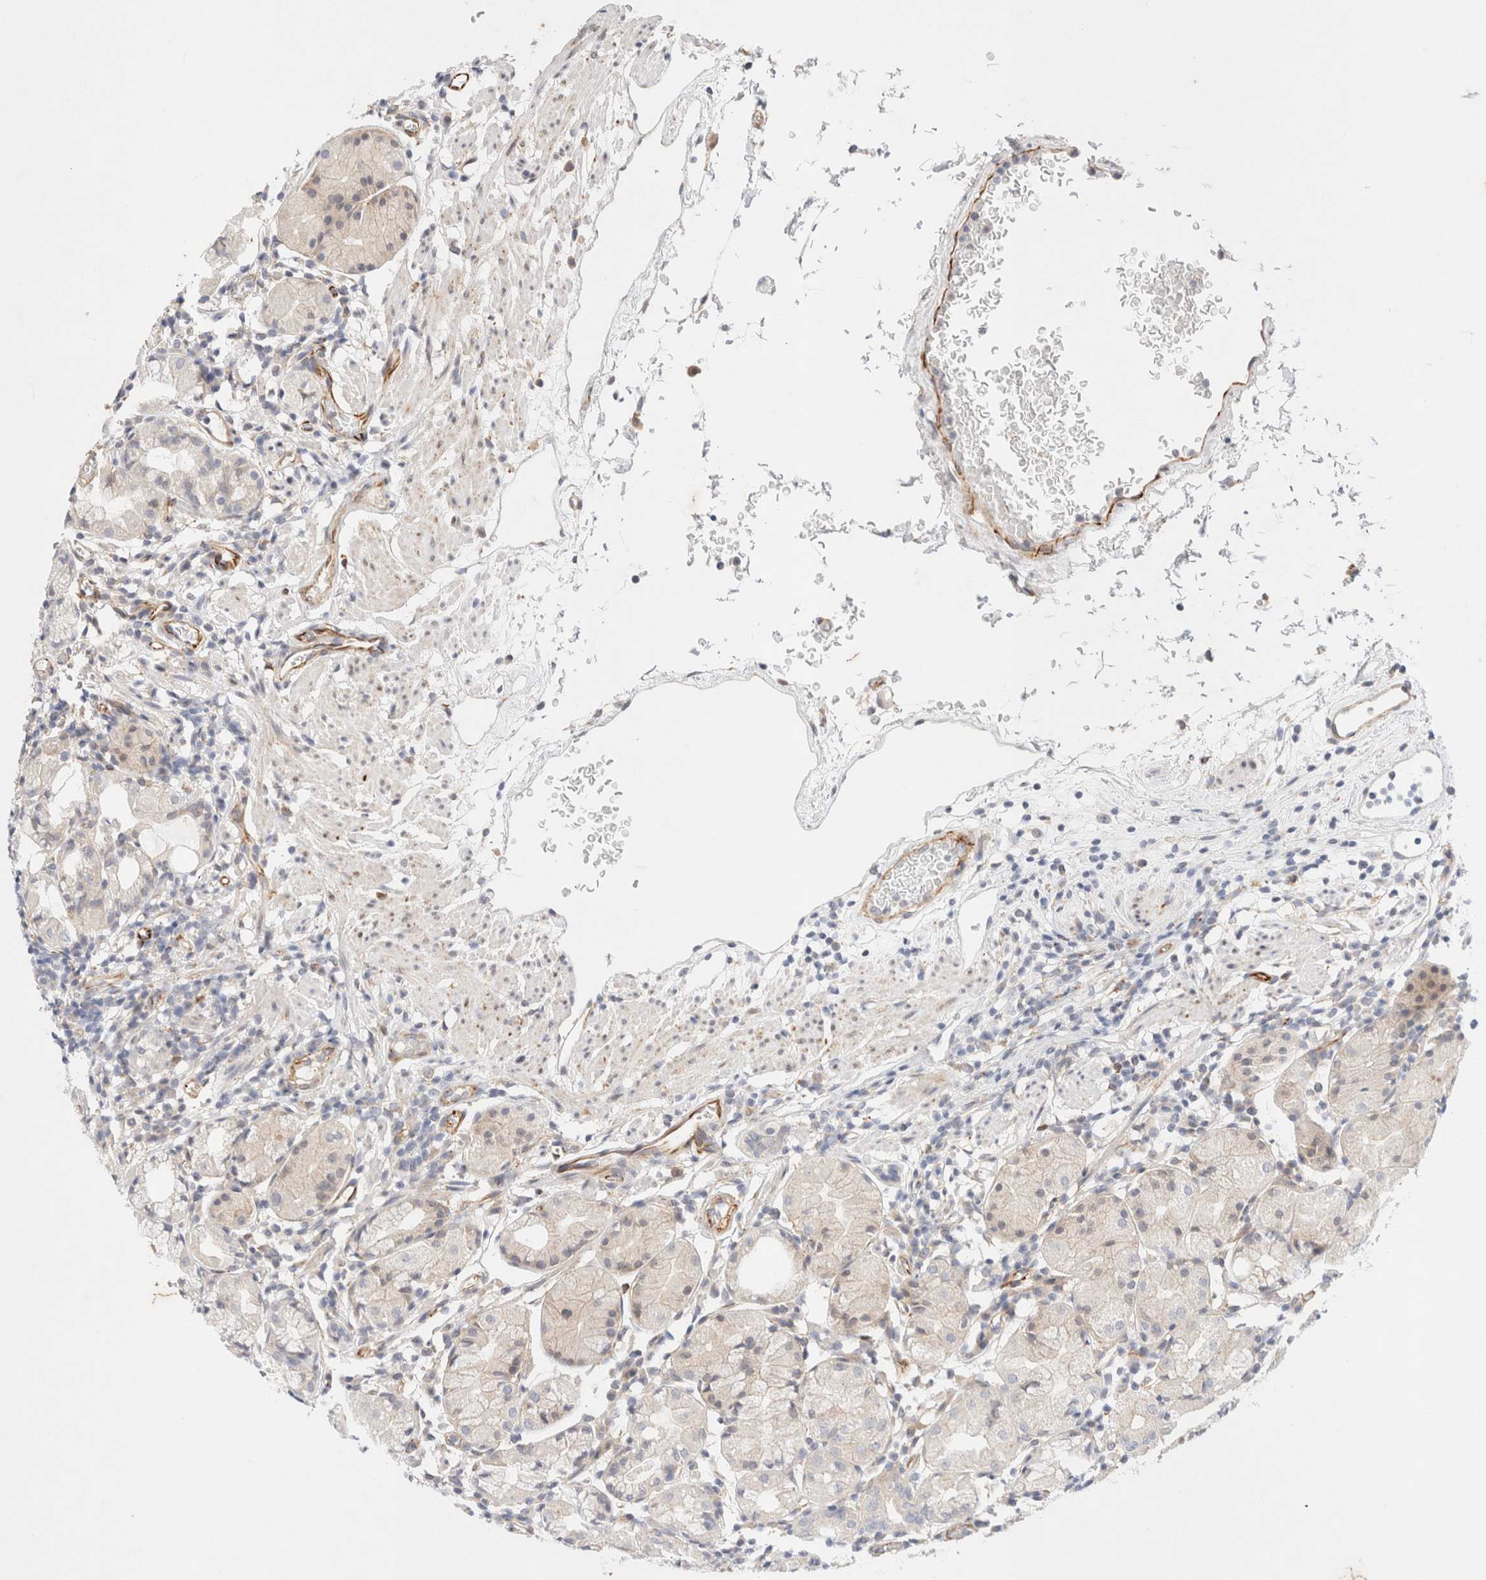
{"staining": {"intensity": "weak", "quantity": "25%-75%", "location": "cytoplasmic/membranous"}, "tissue": "stomach", "cell_type": "Glandular cells", "image_type": "normal", "snomed": [{"axis": "morphology", "description": "Normal tissue, NOS"}, {"axis": "topography", "description": "Stomach"}, {"axis": "topography", "description": "Stomach, lower"}], "caption": "Immunohistochemical staining of unremarkable stomach exhibits low levels of weak cytoplasmic/membranous positivity in approximately 25%-75% of glandular cells.", "gene": "SLC25A48", "patient": {"sex": "female", "age": 75}}